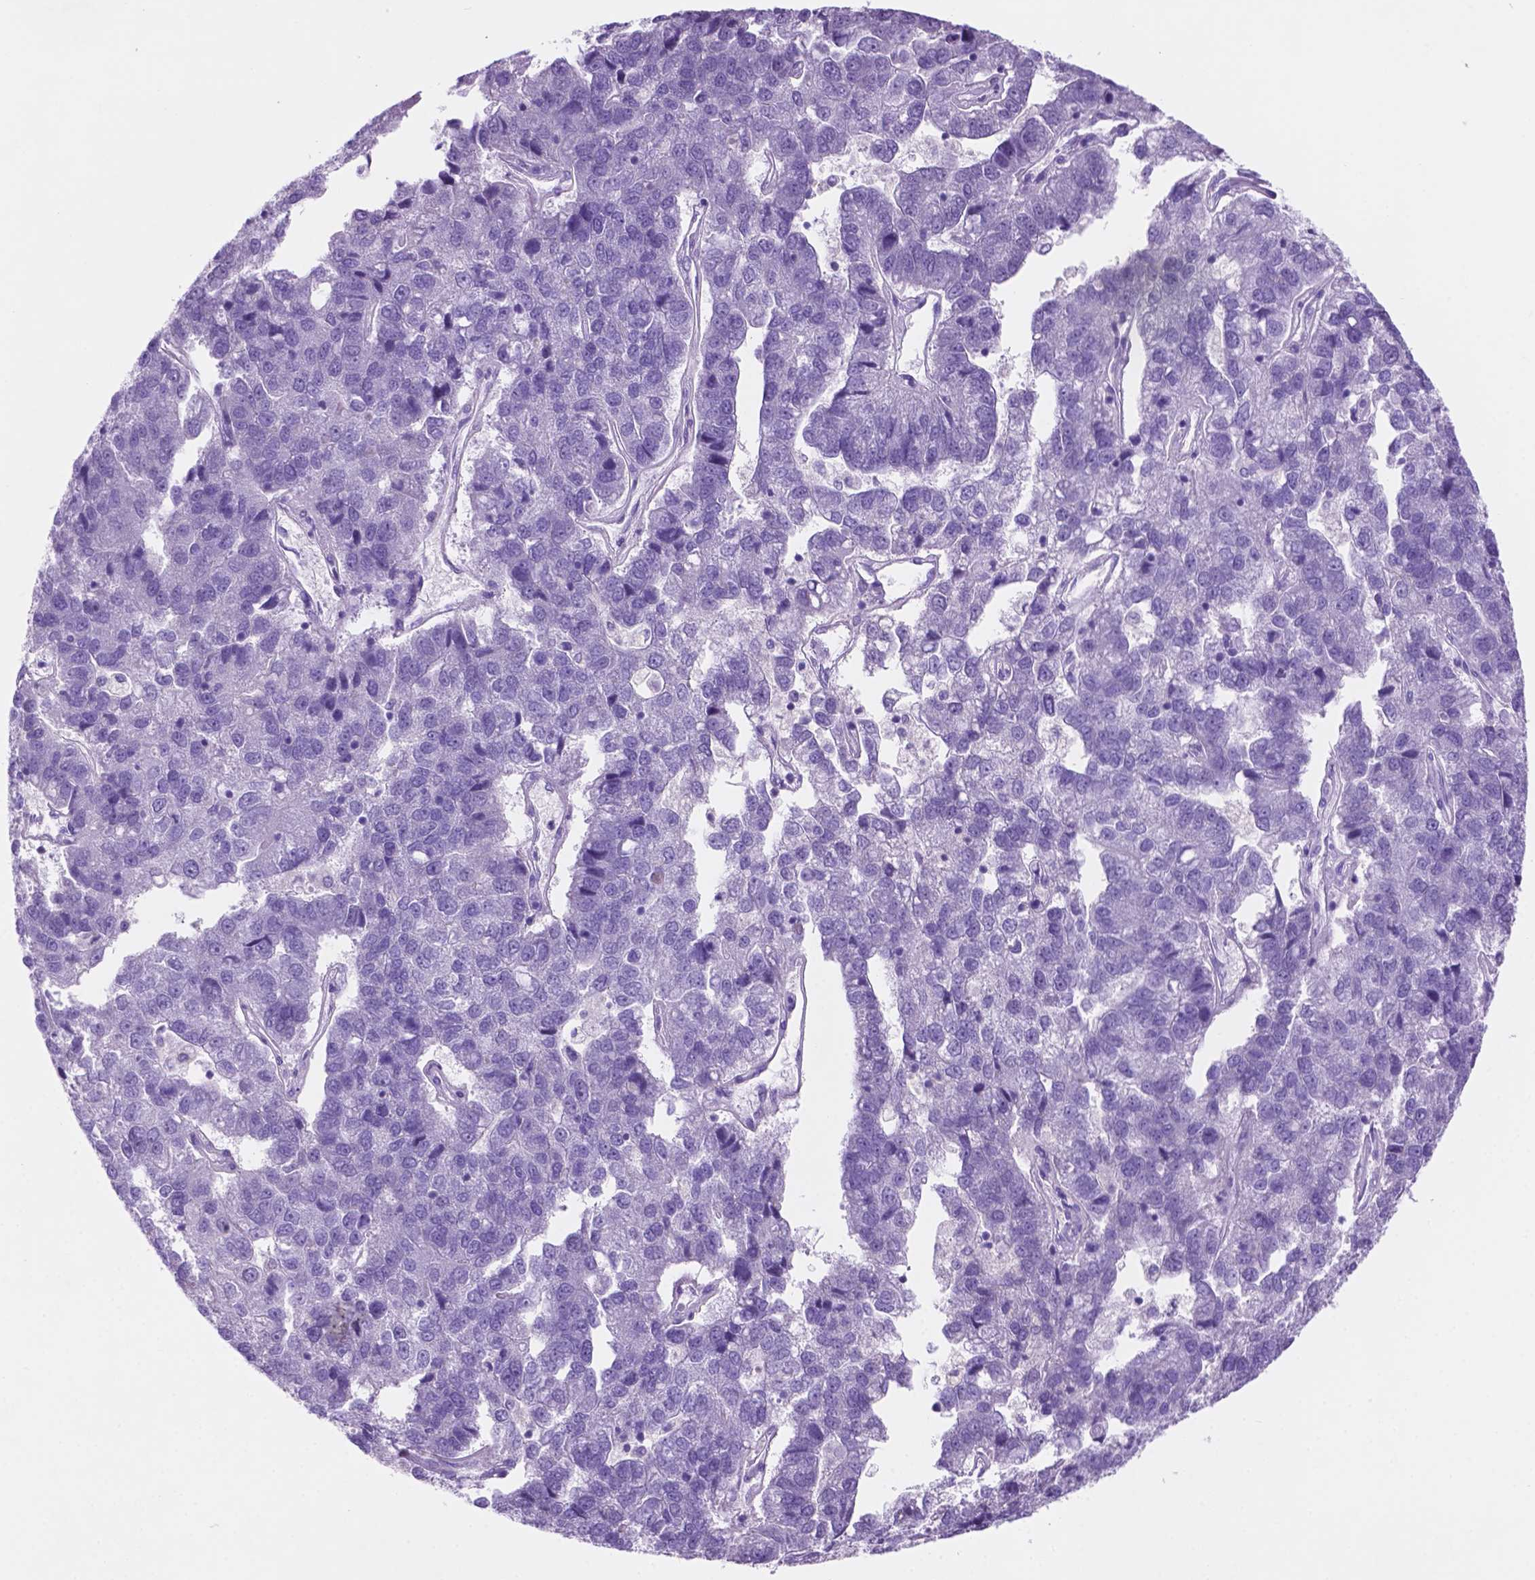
{"staining": {"intensity": "negative", "quantity": "none", "location": "none"}, "tissue": "pancreatic cancer", "cell_type": "Tumor cells", "image_type": "cancer", "snomed": [{"axis": "morphology", "description": "Adenocarcinoma, NOS"}, {"axis": "topography", "description": "Pancreas"}], "caption": "This is a micrograph of immunohistochemistry (IHC) staining of pancreatic cancer, which shows no positivity in tumor cells. Nuclei are stained in blue.", "gene": "POU4F1", "patient": {"sex": "female", "age": 61}}